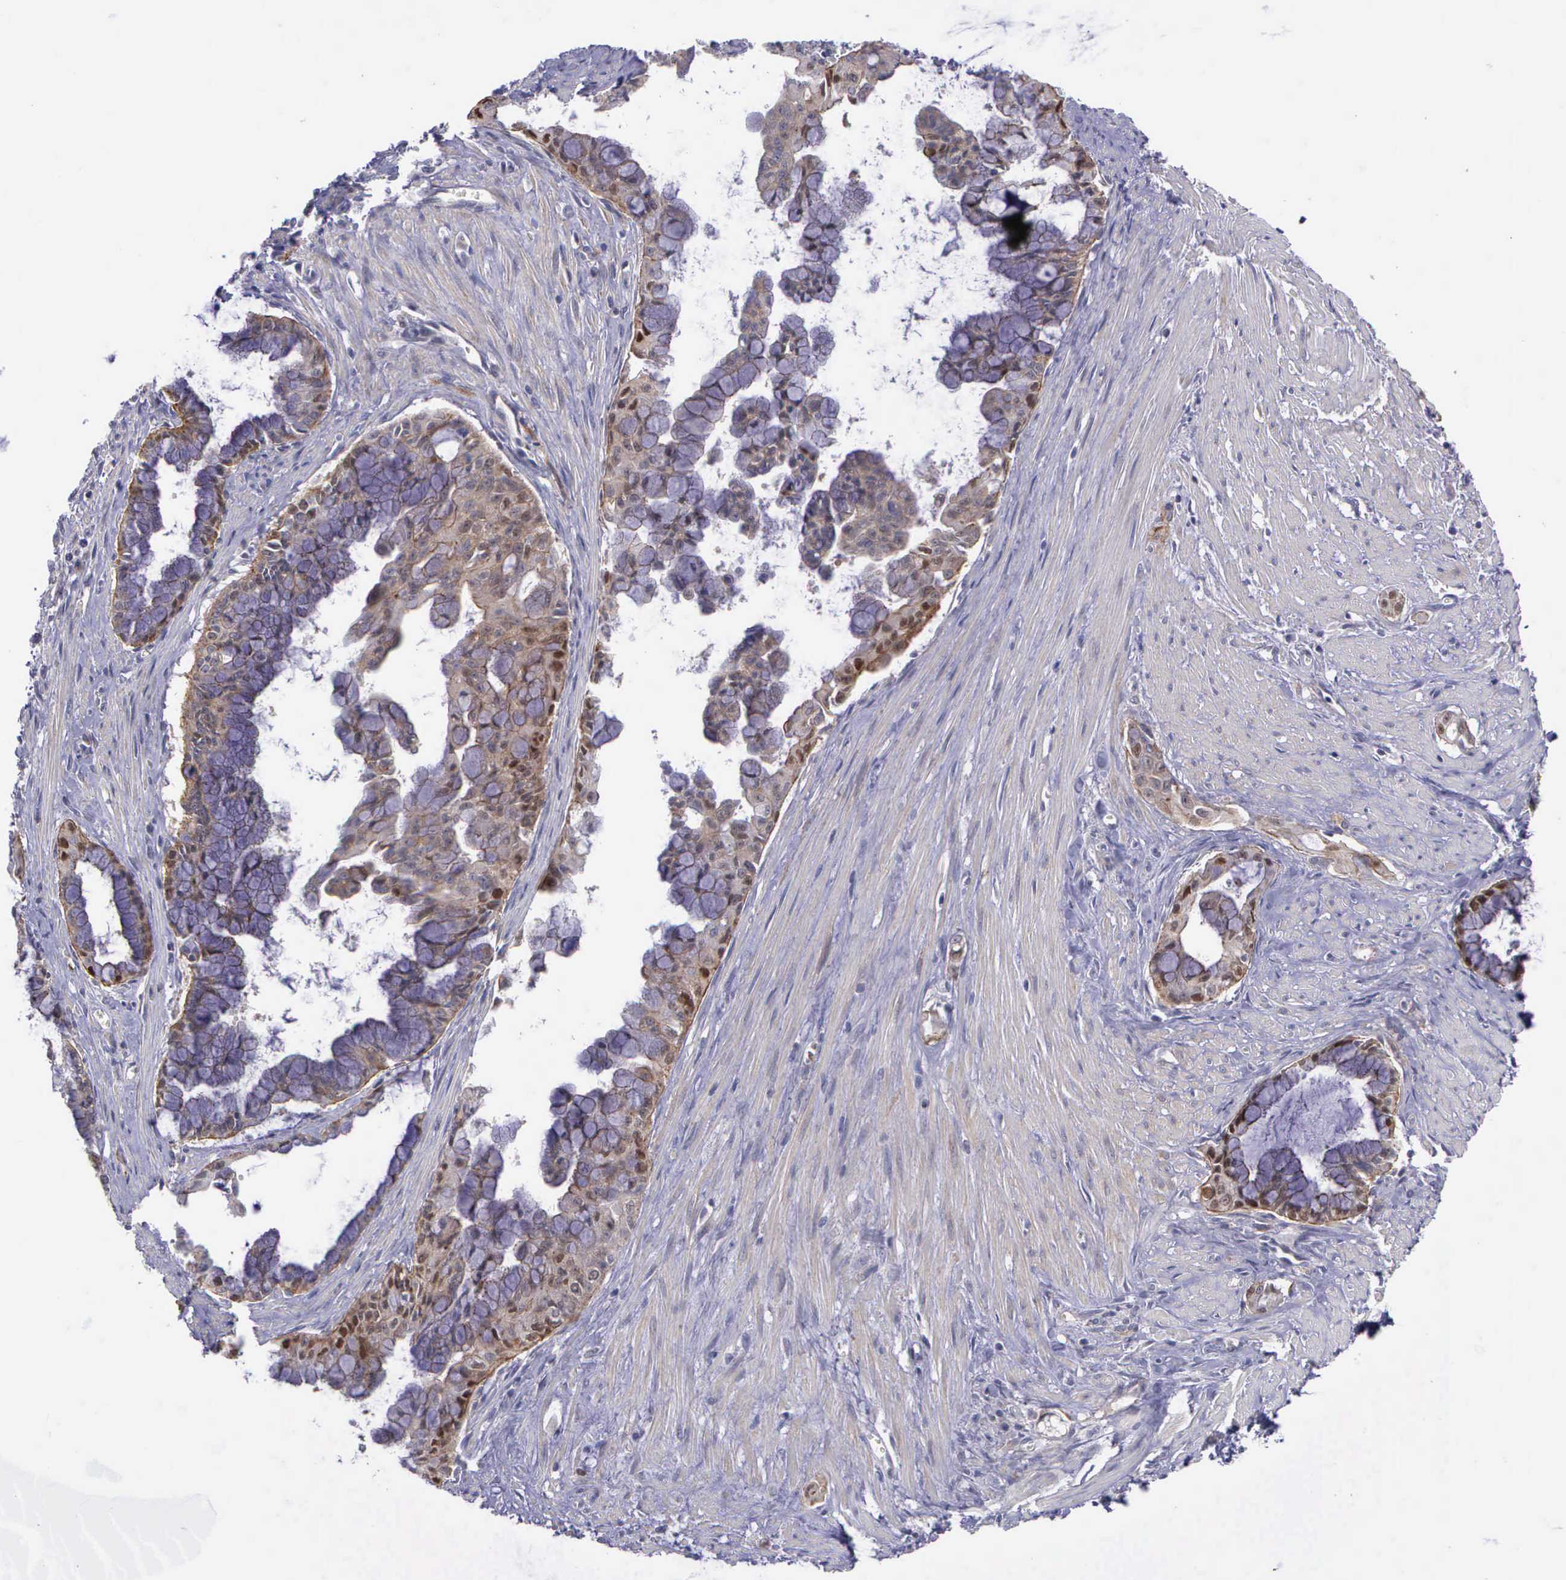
{"staining": {"intensity": "moderate", "quantity": ">75%", "location": "cytoplasmic/membranous"}, "tissue": "pancreatic cancer", "cell_type": "Tumor cells", "image_type": "cancer", "snomed": [{"axis": "morphology", "description": "Adenocarcinoma, NOS"}, {"axis": "topography", "description": "Pancreas"}], "caption": "A brown stain shows moderate cytoplasmic/membranous expression of a protein in pancreatic adenocarcinoma tumor cells. (Stains: DAB (3,3'-diaminobenzidine) in brown, nuclei in blue, Microscopy: brightfield microscopy at high magnification).", "gene": "MICAL3", "patient": {"sex": "male", "age": 59}}